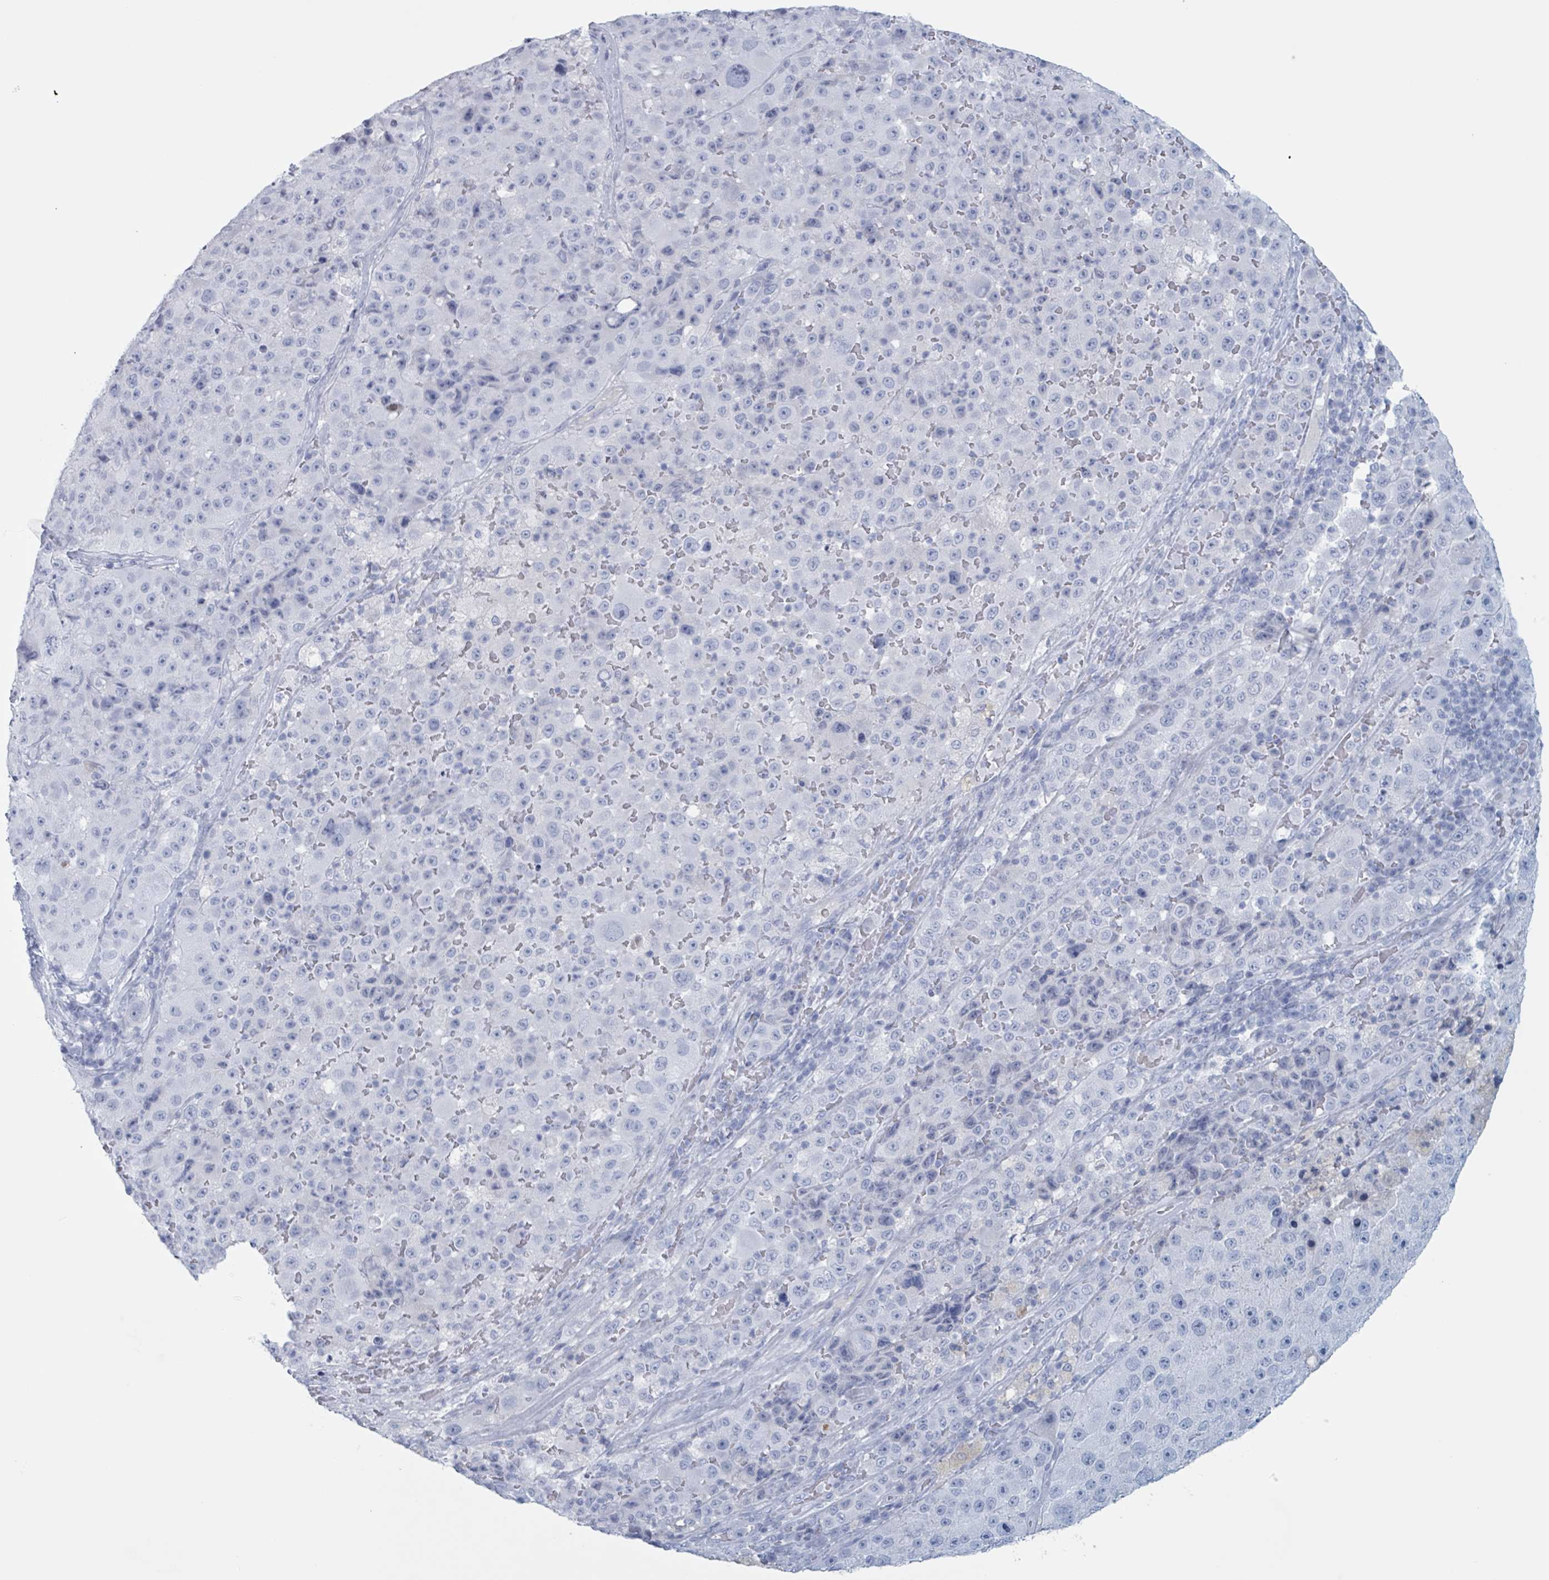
{"staining": {"intensity": "negative", "quantity": "none", "location": "none"}, "tissue": "melanoma", "cell_type": "Tumor cells", "image_type": "cancer", "snomed": [{"axis": "morphology", "description": "Malignant melanoma, Metastatic site"}, {"axis": "topography", "description": "Lymph node"}], "caption": "A high-resolution micrograph shows immunohistochemistry staining of malignant melanoma (metastatic site), which exhibits no significant expression in tumor cells.", "gene": "KLK4", "patient": {"sex": "male", "age": 62}}